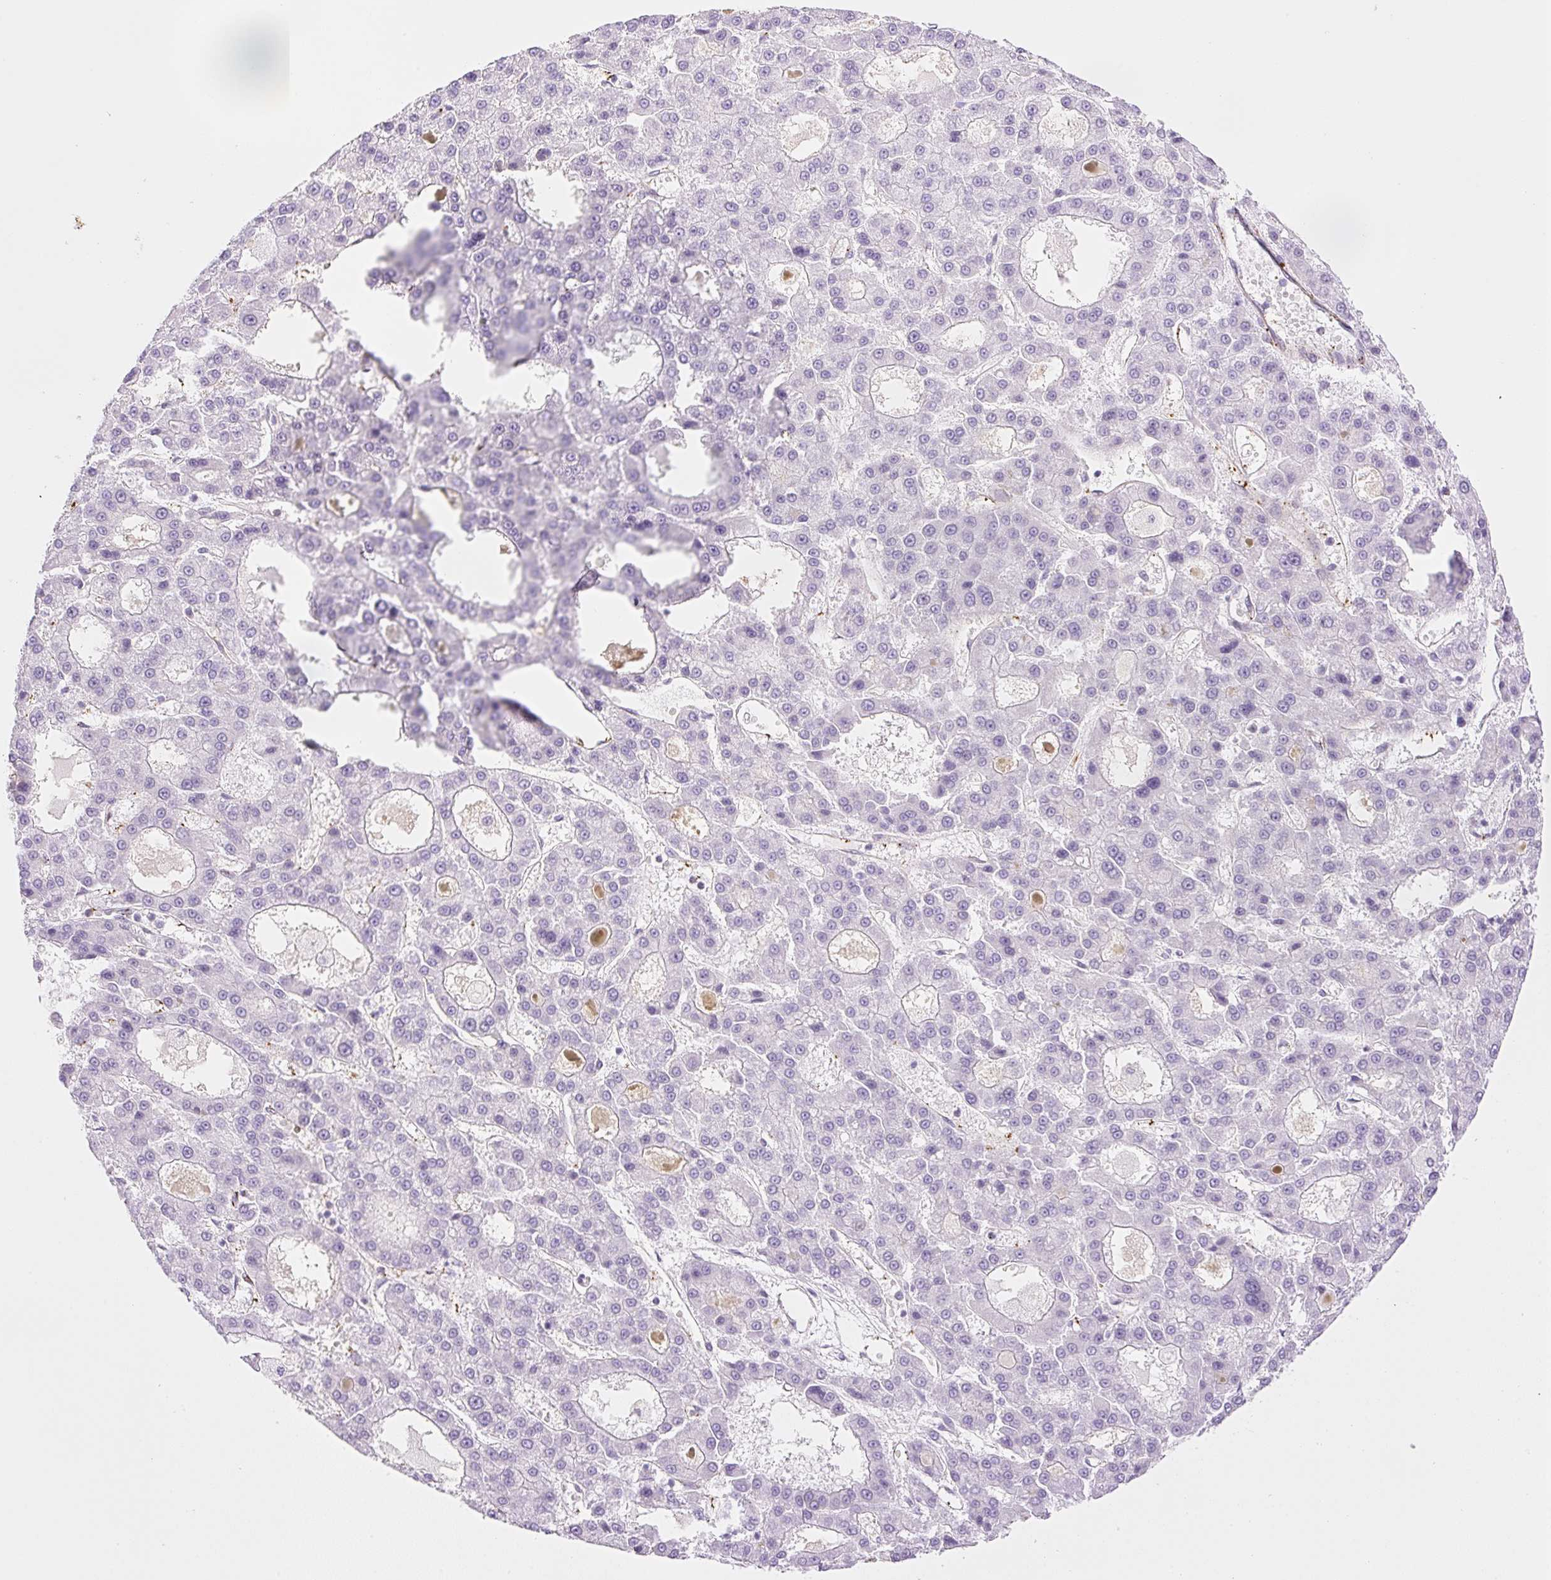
{"staining": {"intensity": "negative", "quantity": "none", "location": "none"}, "tissue": "liver cancer", "cell_type": "Tumor cells", "image_type": "cancer", "snomed": [{"axis": "morphology", "description": "Carcinoma, Hepatocellular, NOS"}, {"axis": "topography", "description": "Liver"}], "caption": "Human liver hepatocellular carcinoma stained for a protein using immunohistochemistry displays no positivity in tumor cells.", "gene": "EHD3", "patient": {"sex": "male", "age": 70}}